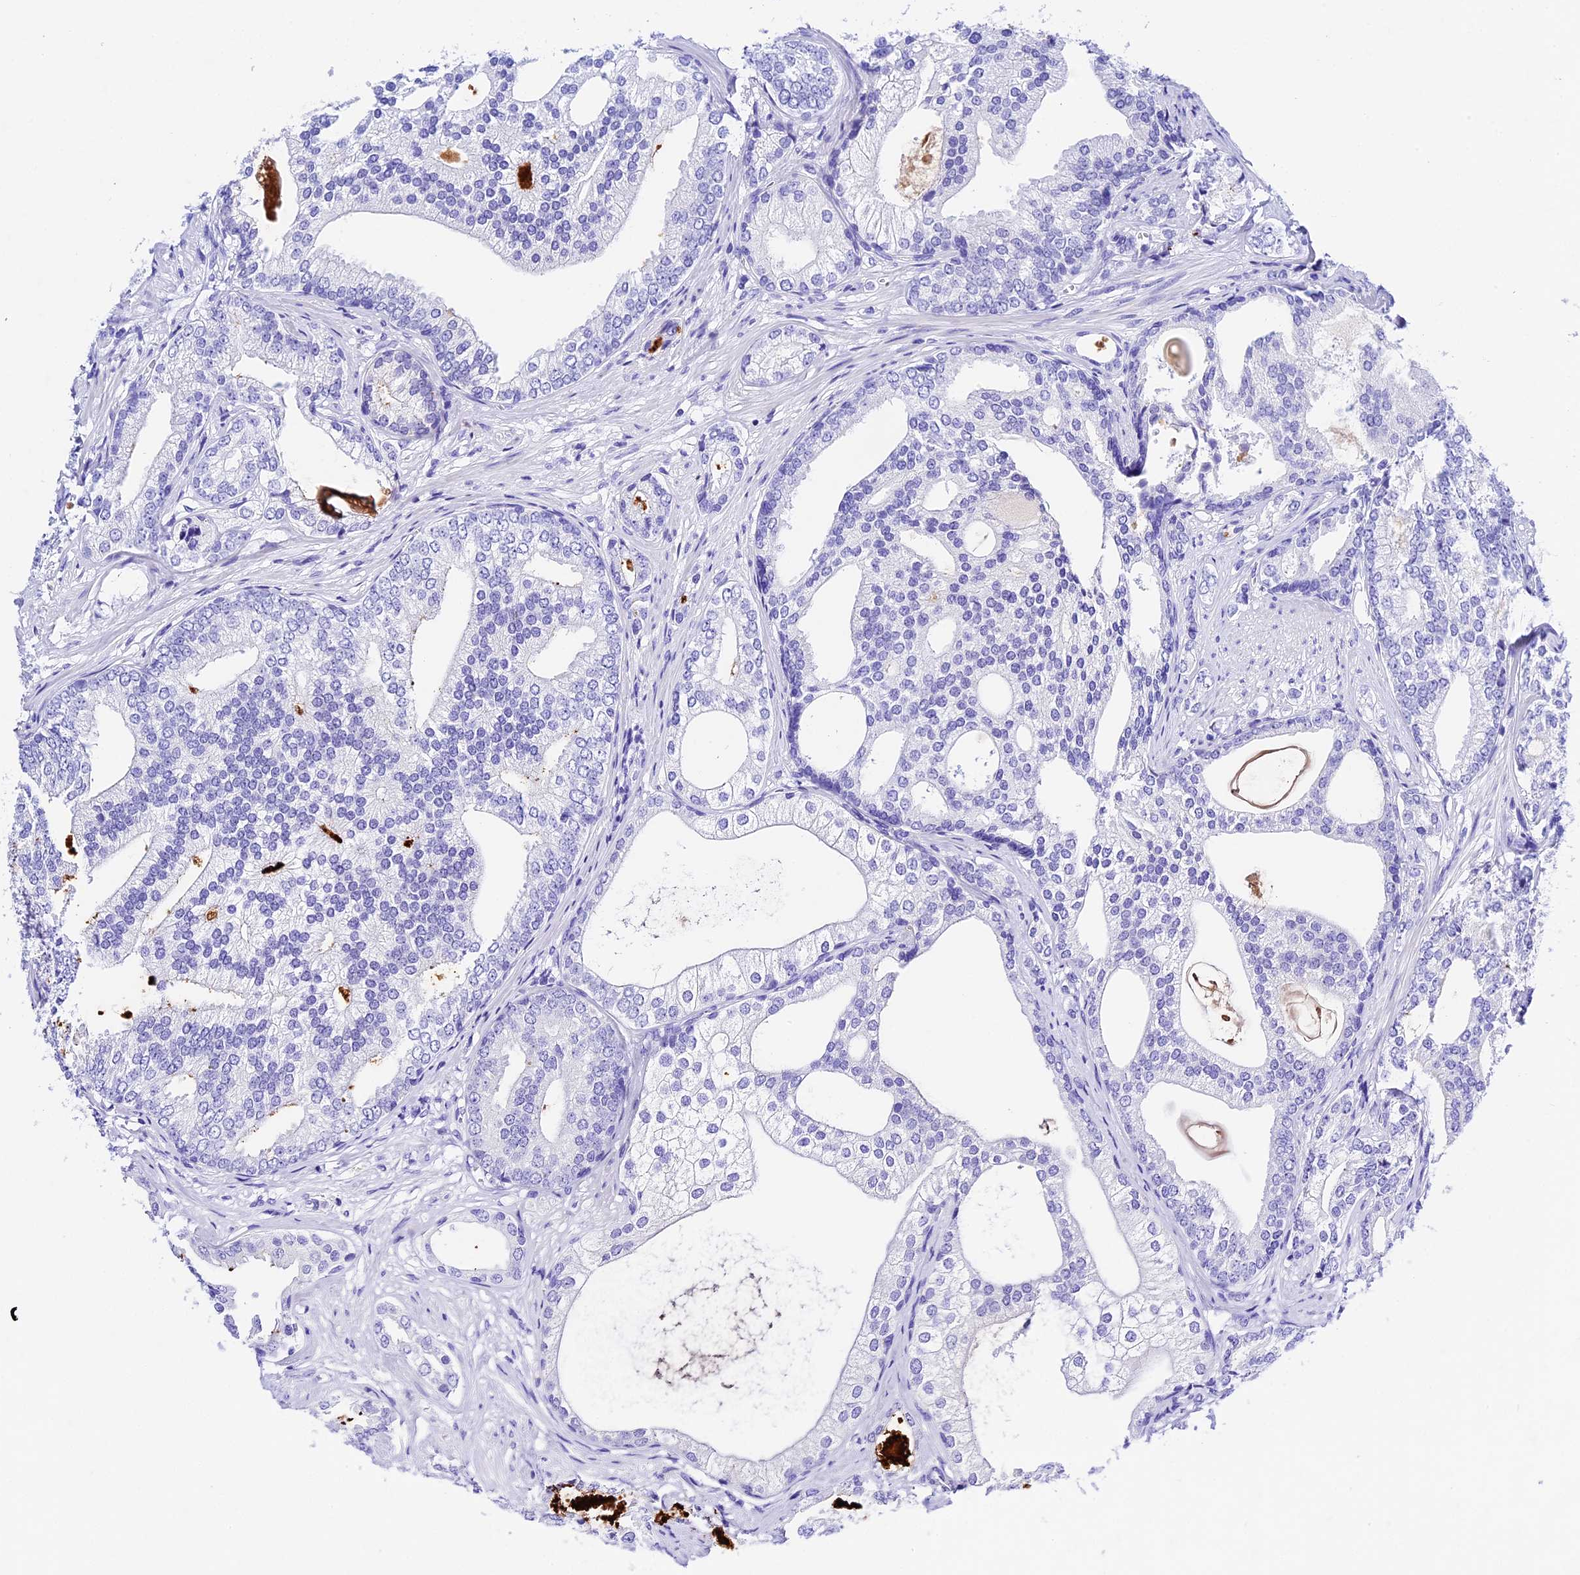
{"staining": {"intensity": "negative", "quantity": "none", "location": "none"}, "tissue": "prostate cancer", "cell_type": "Tumor cells", "image_type": "cancer", "snomed": [{"axis": "morphology", "description": "Adenocarcinoma, High grade"}, {"axis": "topography", "description": "Prostate"}], "caption": "There is no significant positivity in tumor cells of prostate high-grade adenocarcinoma.", "gene": "PSG11", "patient": {"sex": "male", "age": 60}}